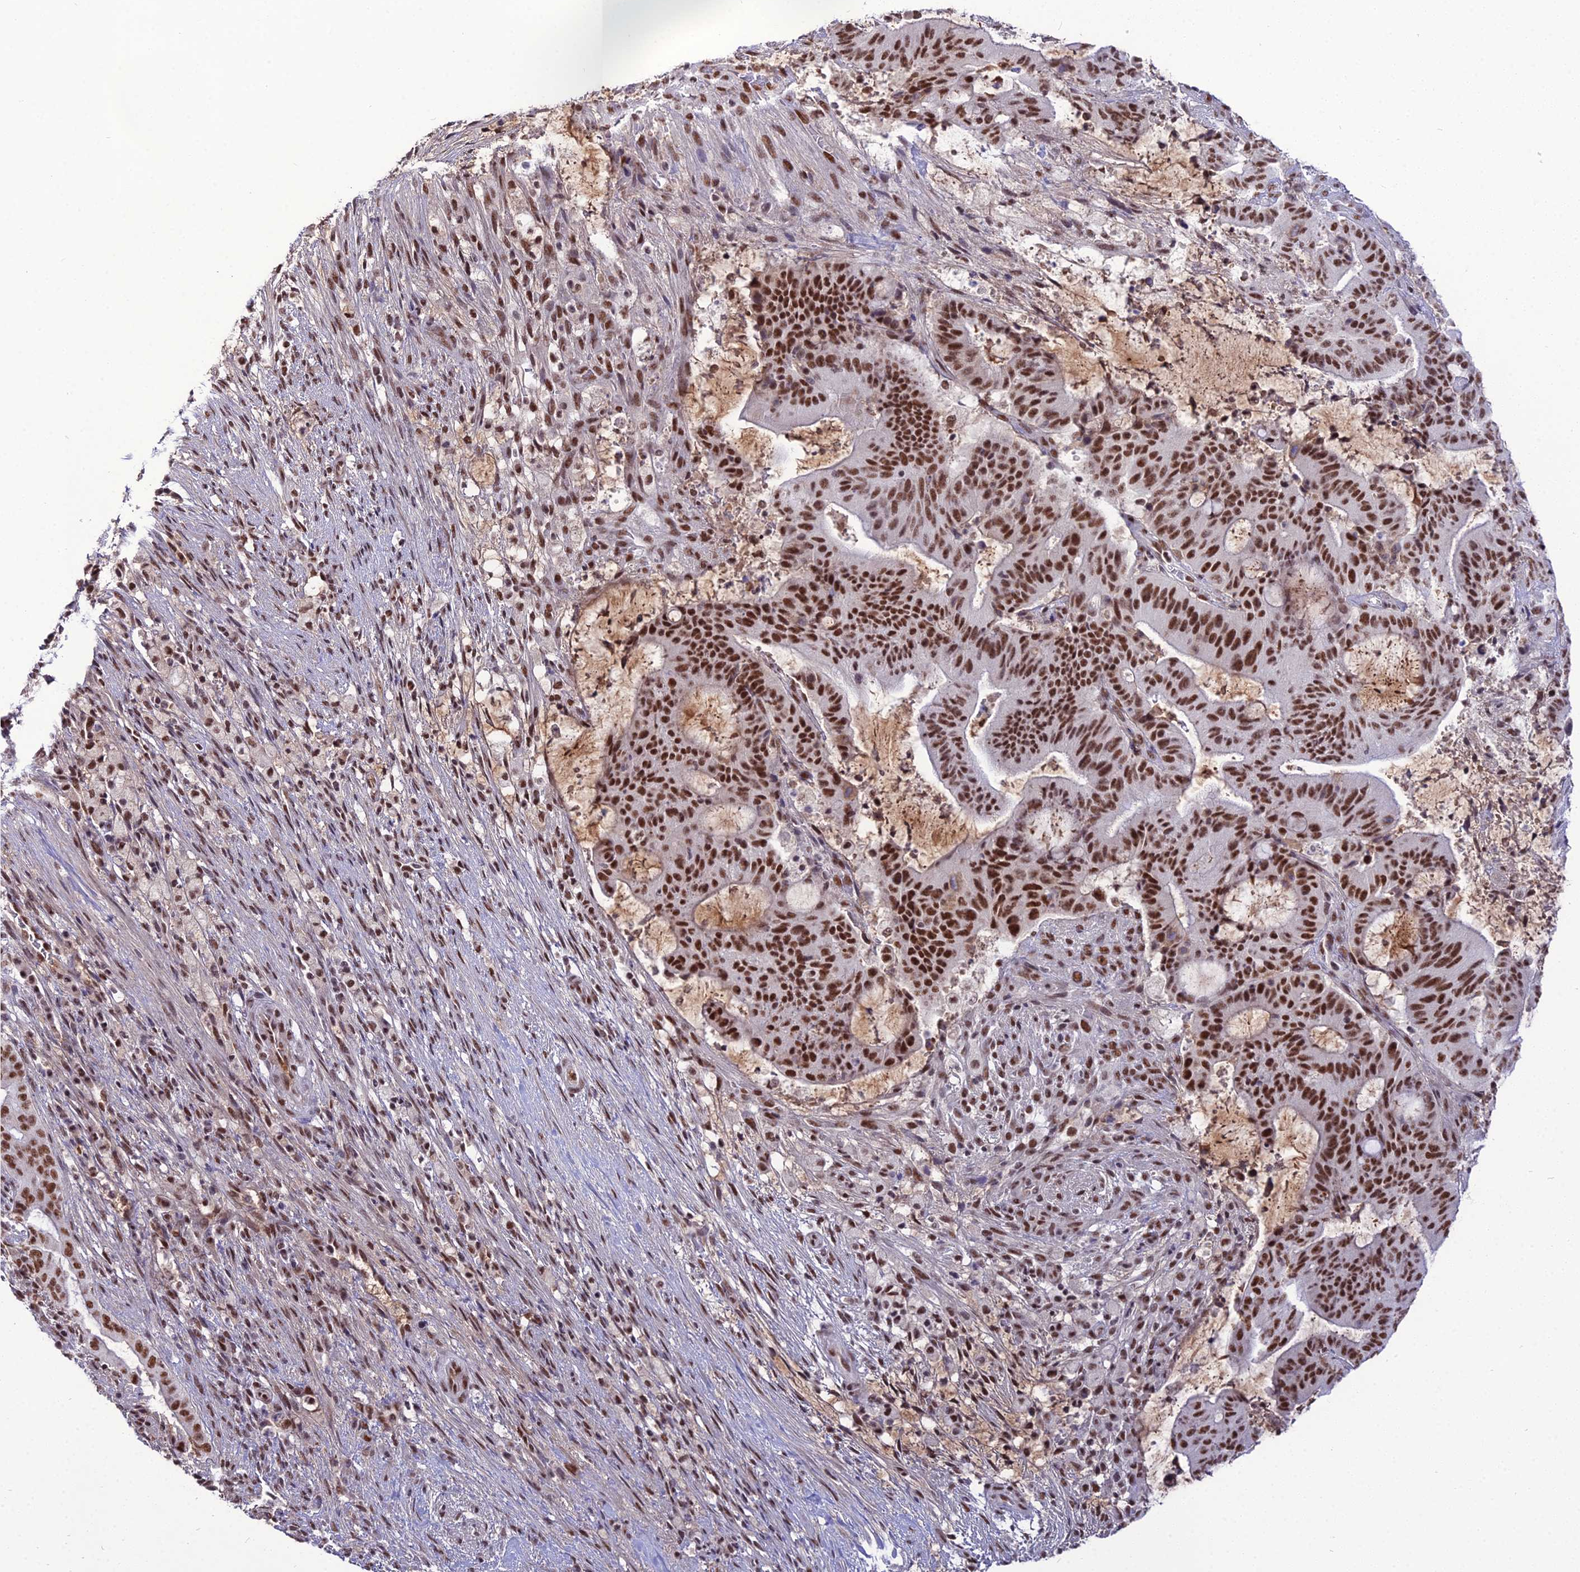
{"staining": {"intensity": "strong", "quantity": ">75%", "location": "nuclear"}, "tissue": "liver cancer", "cell_type": "Tumor cells", "image_type": "cancer", "snomed": [{"axis": "morphology", "description": "Normal tissue, NOS"}, {"axis": "morphology", "description": "Cholangiocarcinoma"}, {"axis": "topography", "description": "Liver"}, {"axis": "topography", "description": "Peripheral nerve tissue"}], "caption": "Immunohistochemistry image of neoplastic tissue: human liver cancer (cholangiocarcinoma) stained using immunohistochemistry (IHC) displays high levels of strong protein expression localized specifically in the nuclear of tumor cells, appearing as a nuclear brown color.", "gene": "RBM12", "patient": {"sex": "female", "age": 73}}